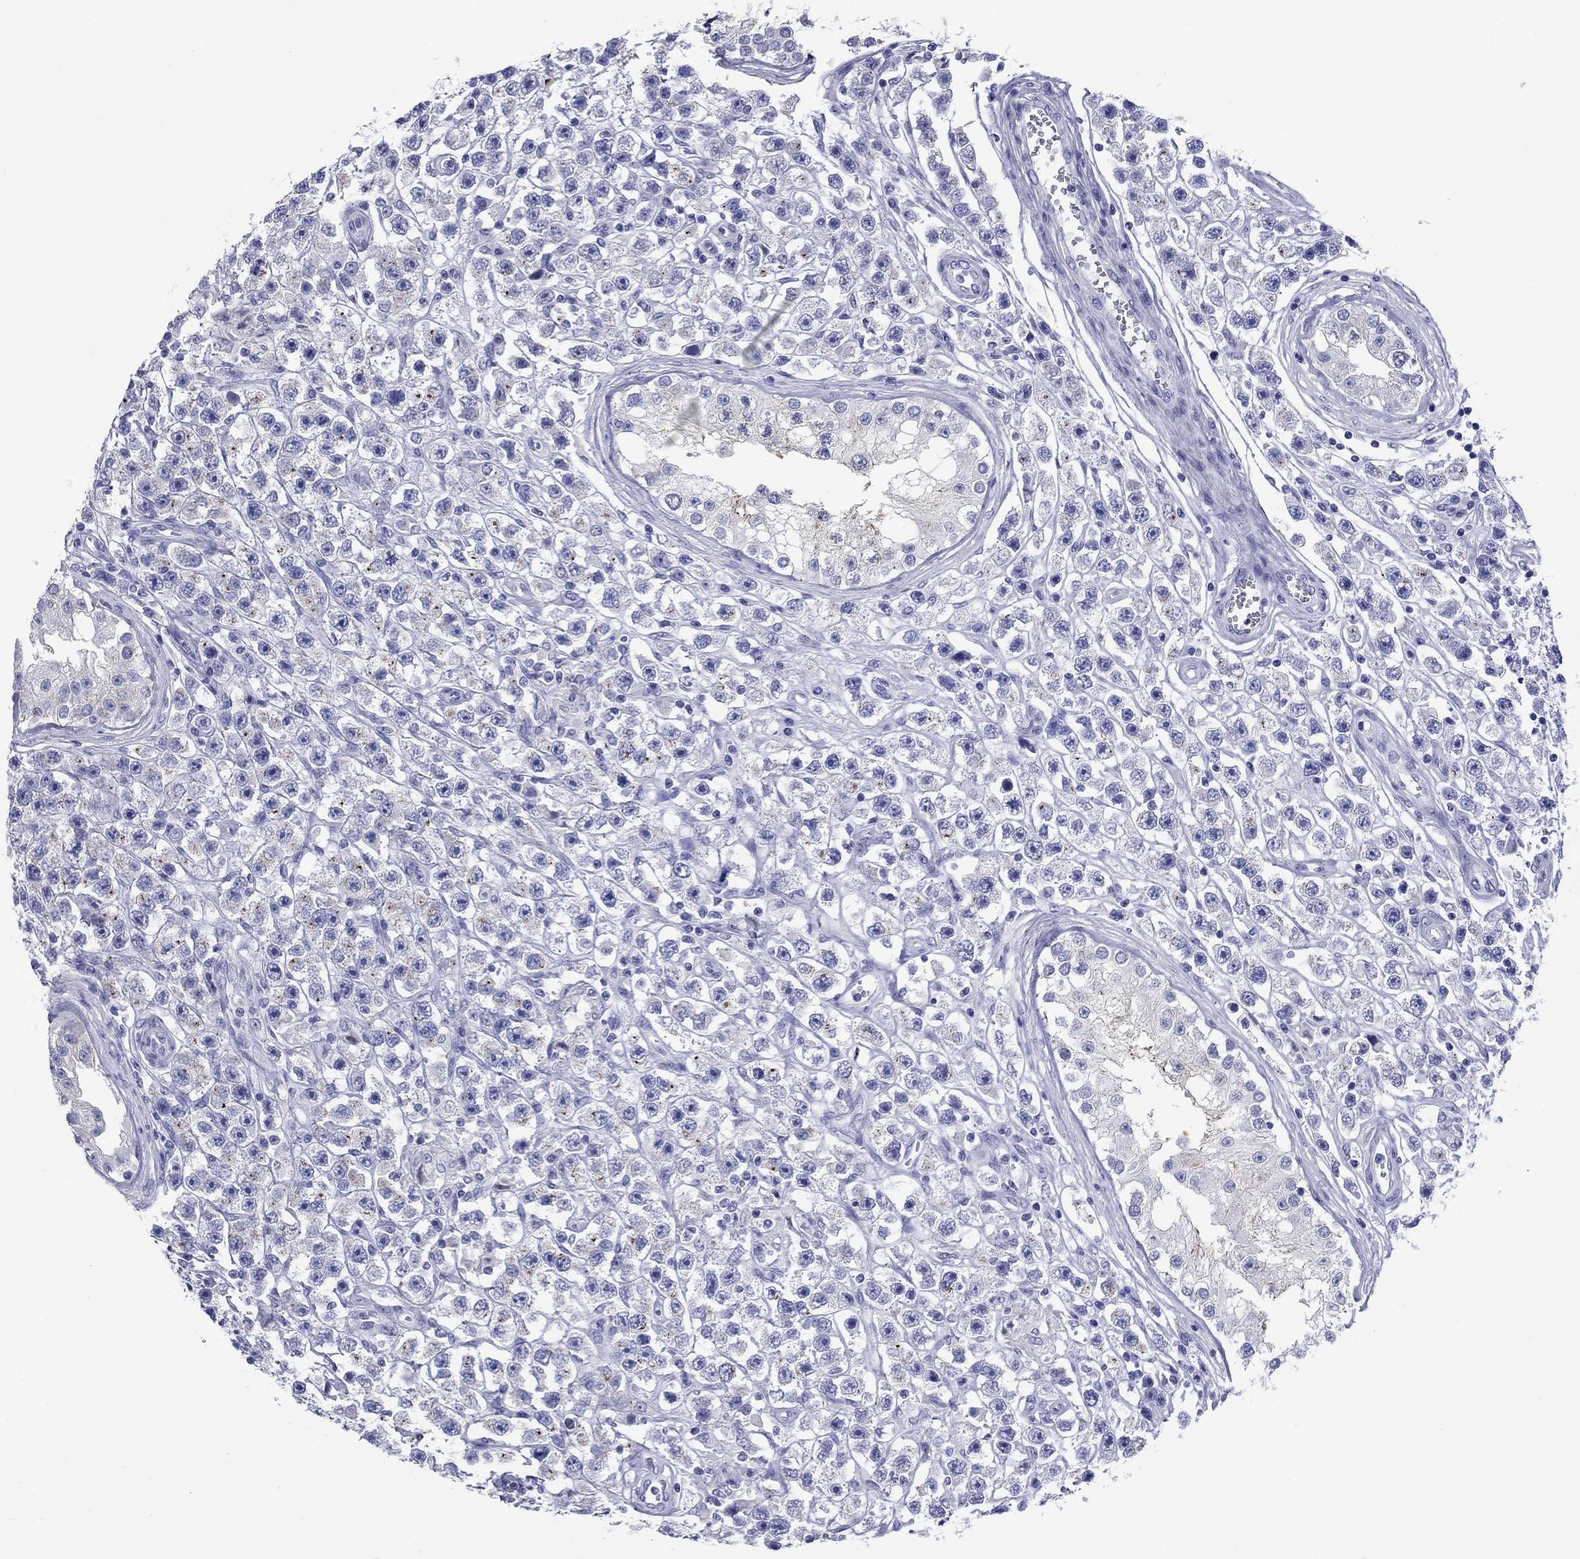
{"staining": {"intensity": "negative", "quantity": "none", "location": "none"}, "tissue": "testis cancer", "cell_type": "Tumor cells", "image_type": "cancer", "snomed": [{"axis": "morphology", "description": "Seminoma, NOS"}, {"axis": "topography", "description": "Testis"}], "caption": "Testis cancer stained for a protein using immunohistochemistry reveals no staining tumor cells.", "gene": "CCNA1", "patient": {"sex": "male", "age": 45}}